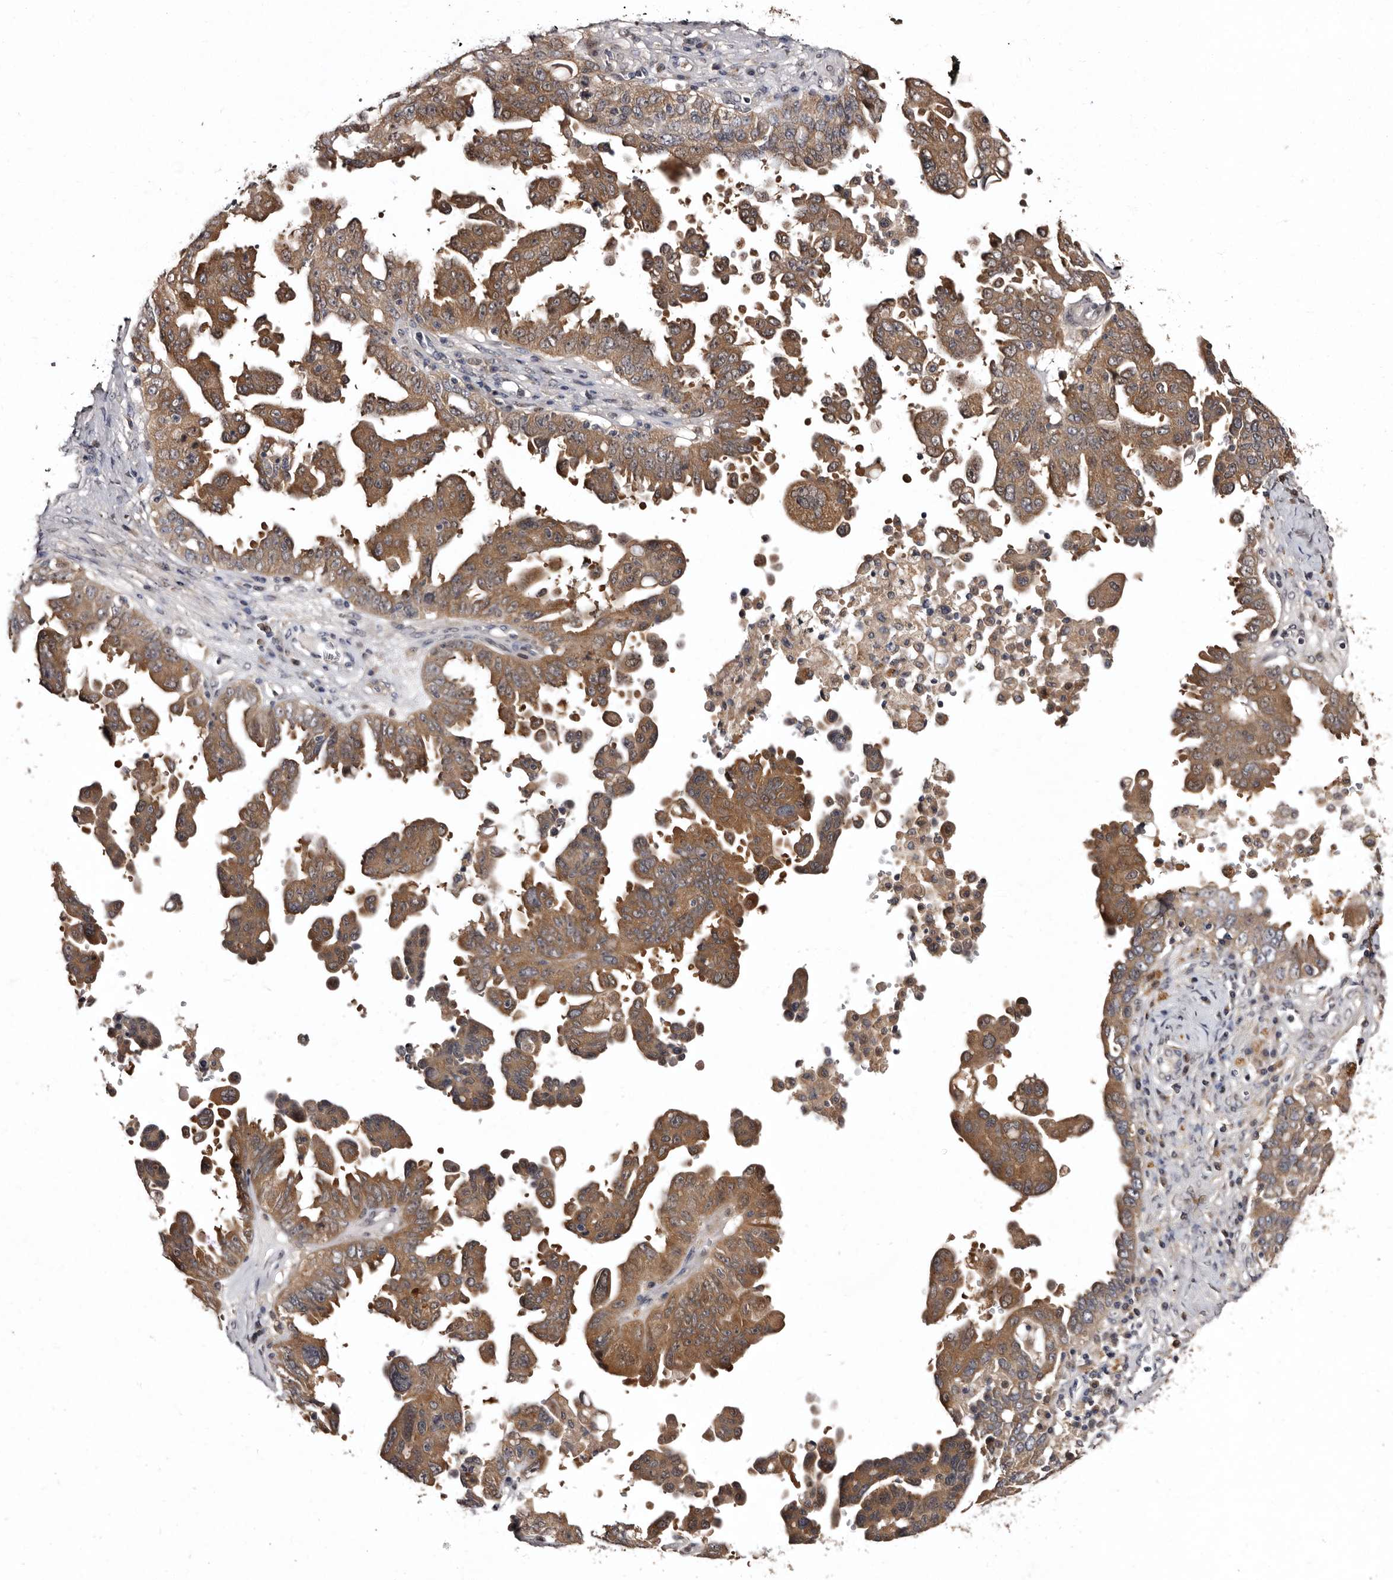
{"staining": {"intensity": "moderate", "quantity": ">75%", "location": "cytoplasmic/membranous"}, "tissue": "ovarian cancer", "cell_type": "Tumor cells", "image_type": "cancer", "snomed": [{"axis": "morphology", "description": "Carcinoma, endometroid"}, {"axis": "topography", "description": "Ovary"}], "caption": "IHC (DAB) staining of human endometroid carcinoma (ovarian) reveals moderate cytoplasmic/membranous protein staining in about >75% of tumor cells.", "gene": "FAM91A1", "patient": {"sex": "female", "age": 62}}